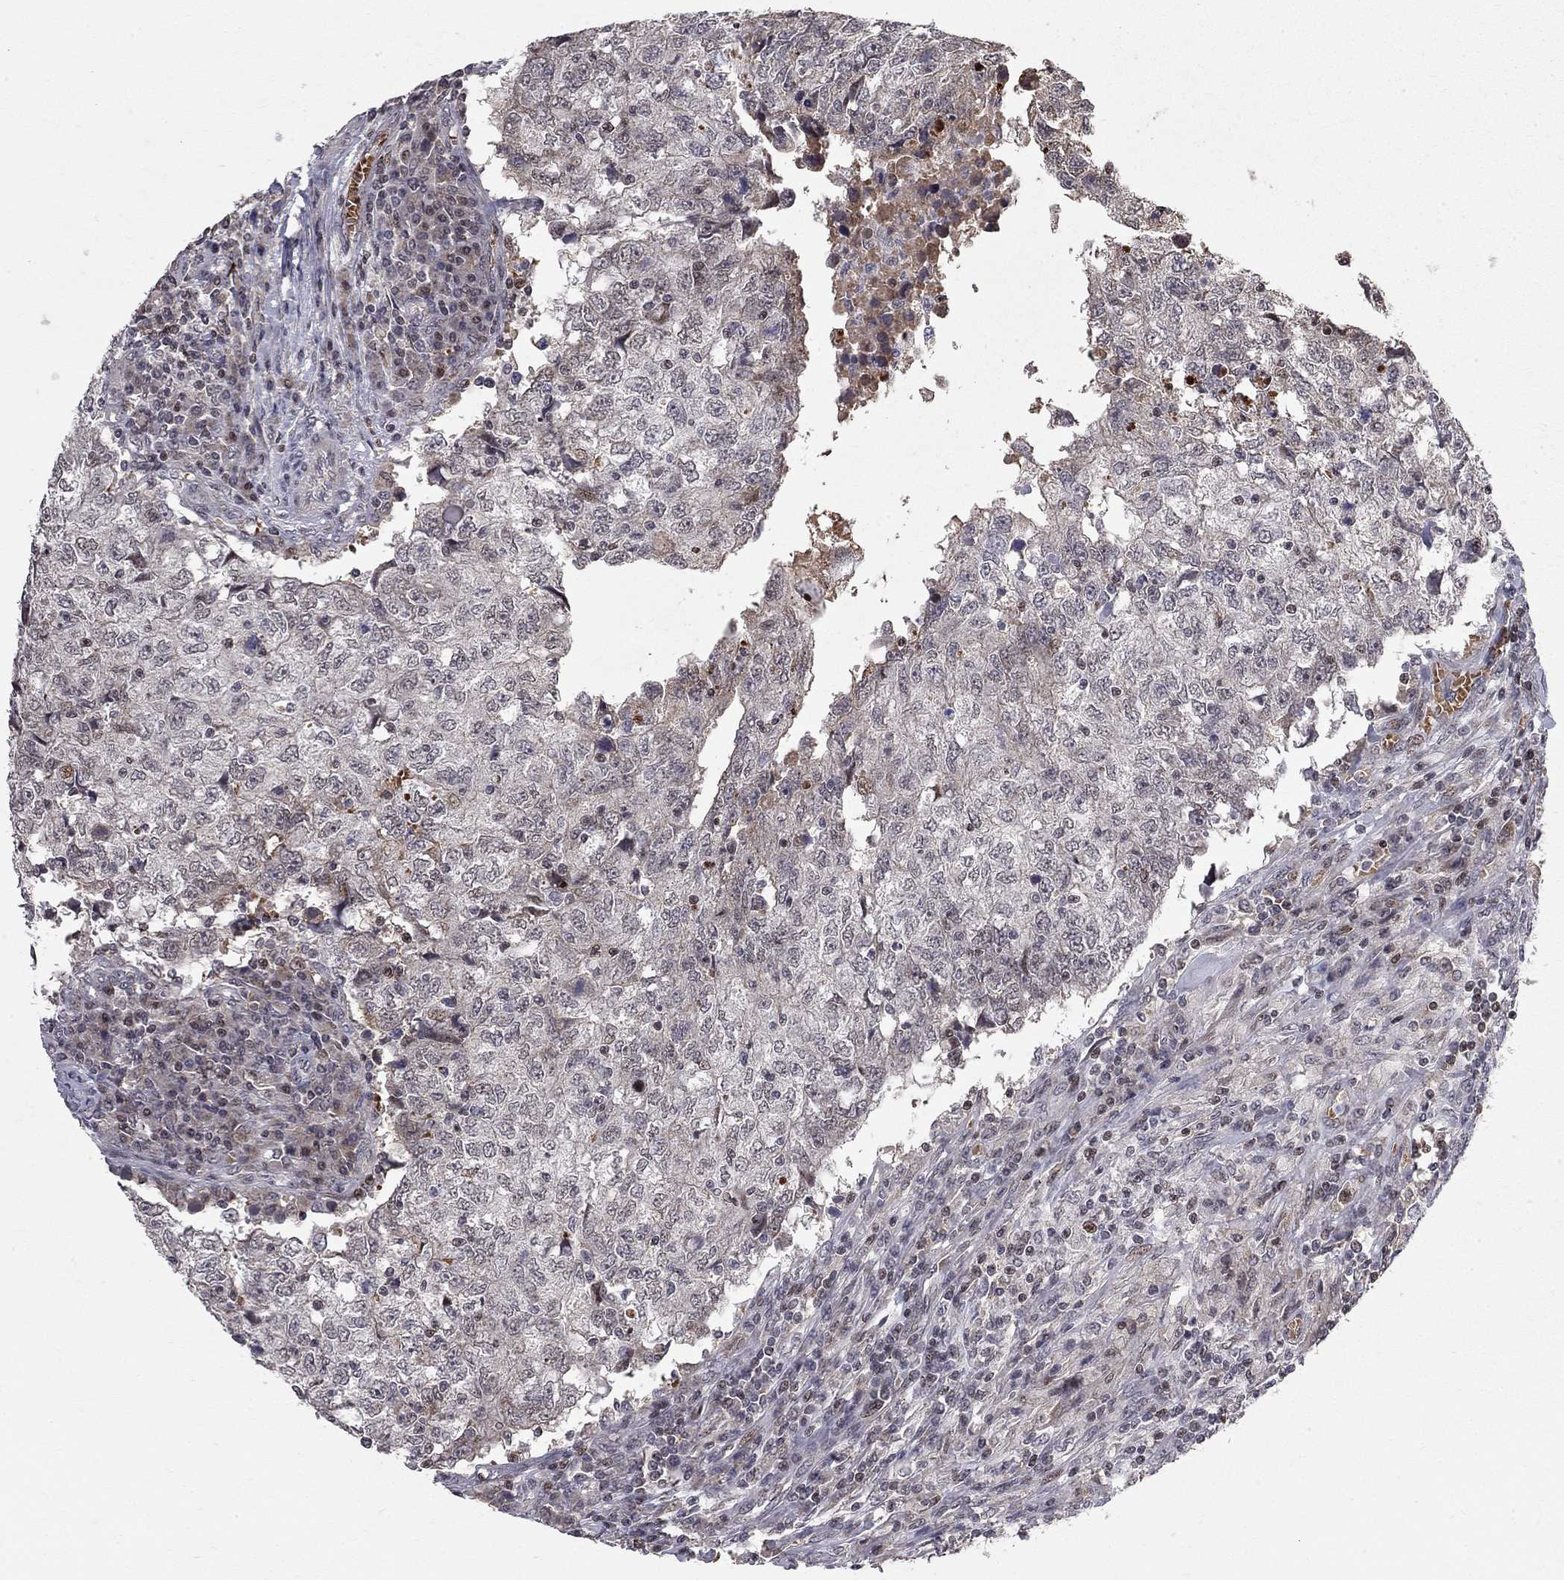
{"staining": {"intensity": "weak", "quantity": "<25%", "location": "nuclear"}, "tissue": "breast cancer", "cell_type": "Tumor cells", "image_type": "cancer", "snomed": [{"axis": "morphology", "description": "Duct carcinoma"}, {"axis": "topography", "description": "Breast"}], "caption": "Immunohistochemistry (IHC) of breast intraductal carcinoma demonstrates no expression in tumor cells. (Stains: DAB (3,3'-diaminobenzidine) immunohistochemistry (IHC) with hematoxylin counter stain, Microscopy: brightfield microscopy at high magnification).", "gene": "HDAC3", "patient": {"sex": "female", "age": 30}}